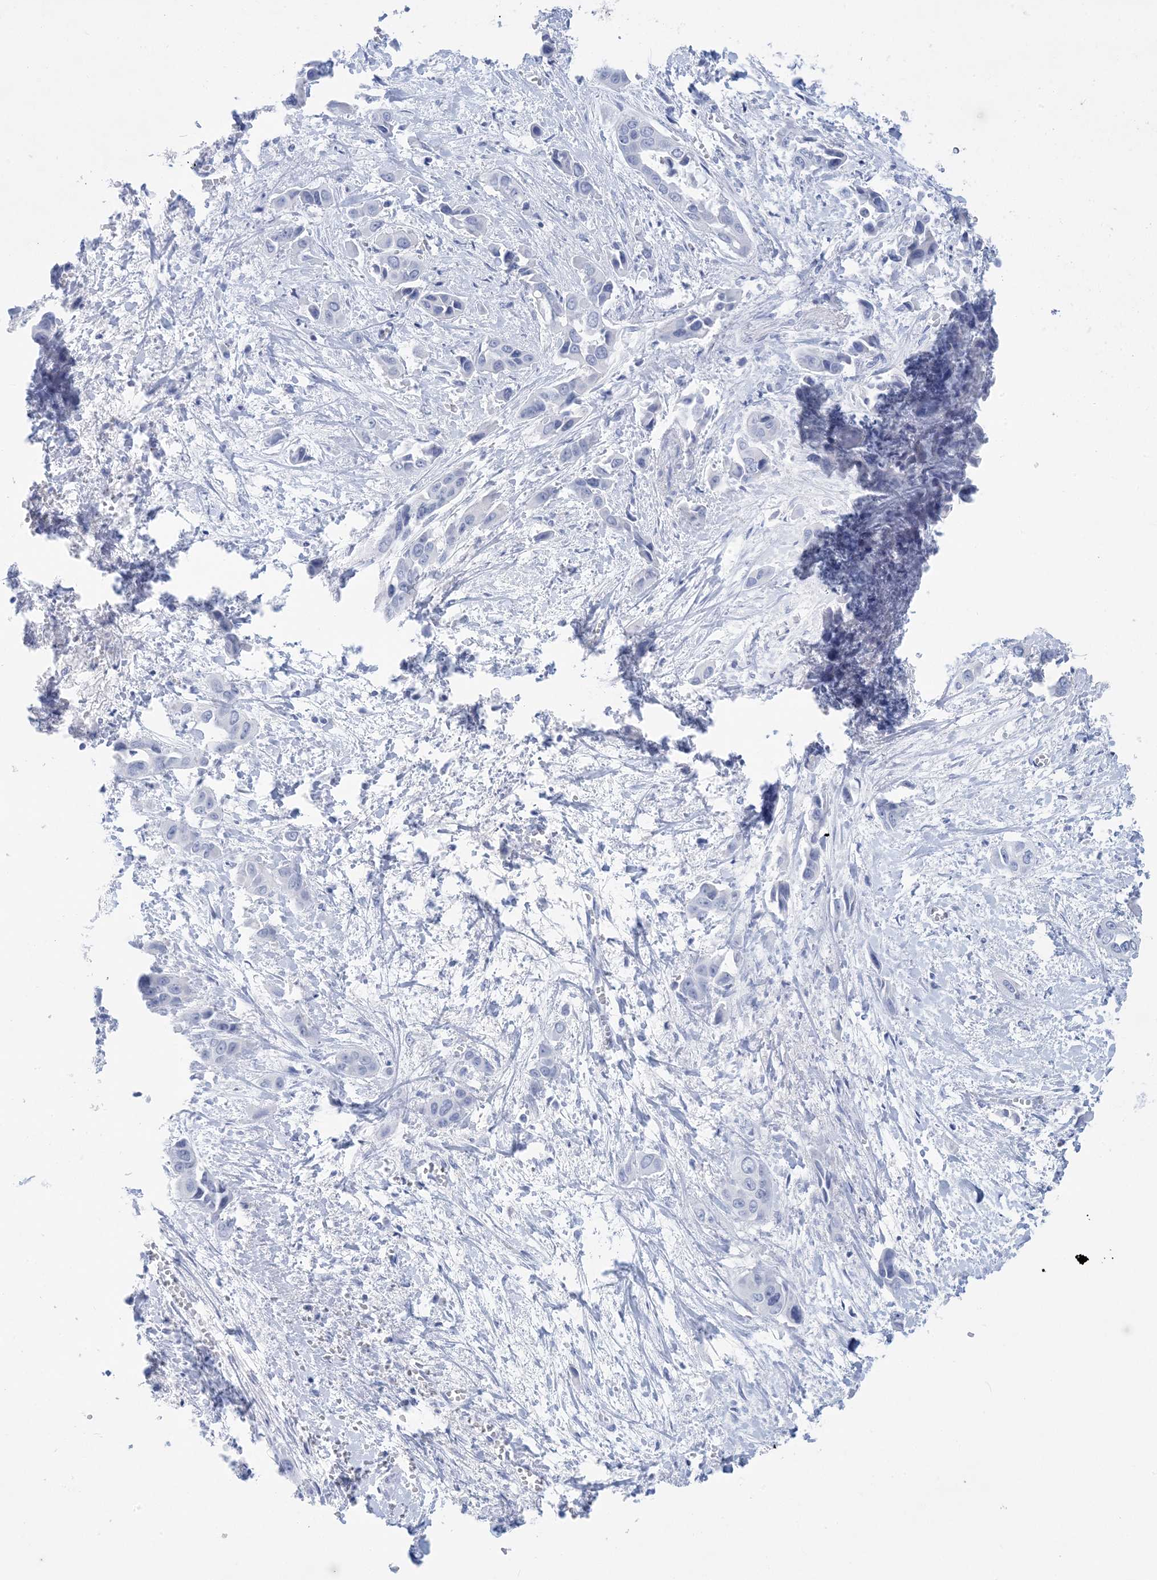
{"staining": {"intensity": "negative", "quantity": "none", "location": "none"}, "tissue": "liver cancer", "cell_type": "Tumor cells", "image_type": "cancer", "snomed": [{"axis": "morphology", "description": "Cholangiocarcinoma"}, {"axis": "topography", "description": "Liver"}], "caption": "IHC image of human liver cholangiocarcinoma stained for a protein (brown), which exhibits no expression in tumor cells. Nuclei are stained in blue.", "gene": "SH3YL1", "patient": {"sex": "female", "age": 52}}